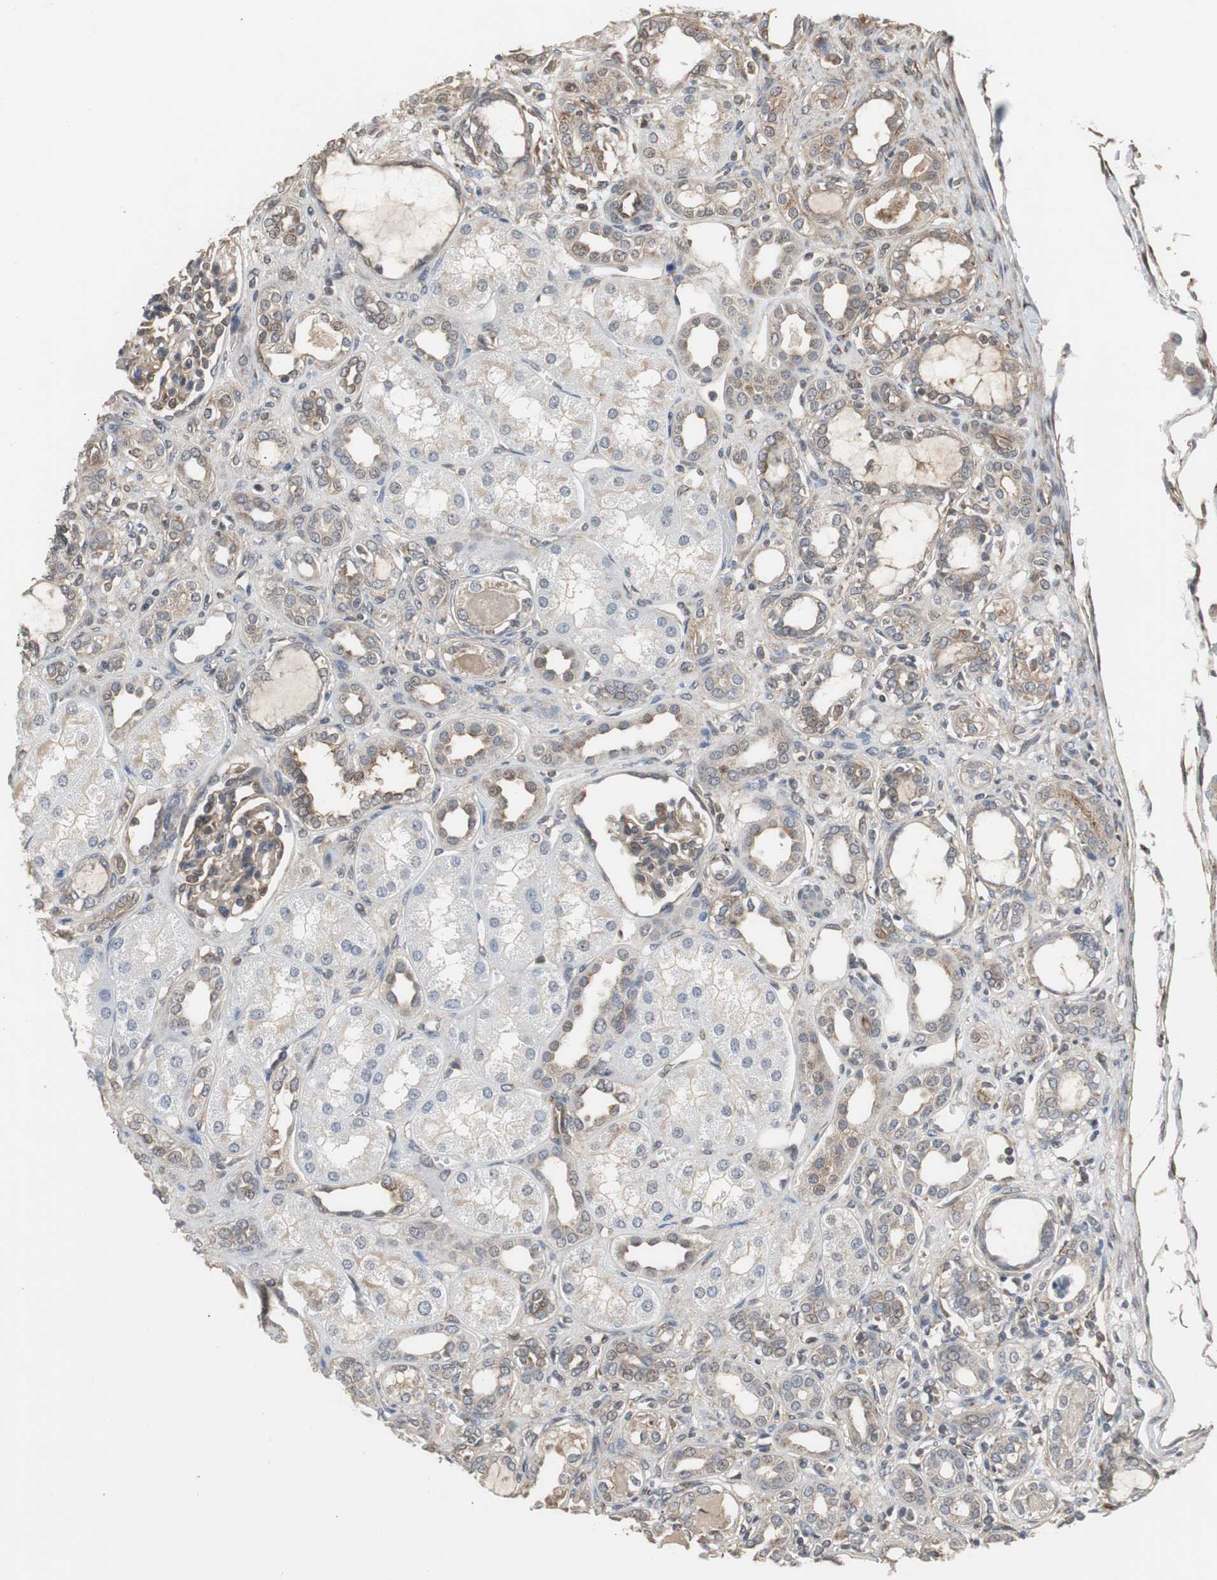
{"staining": {"intensity": "weak", "quantity": ">75%", "location": "cytoplasmic/membranous"}, "tissue": "kidney", "cell_type": "Cells in glomeruli", "image_type": "normal", "snomed": [{"axis": "morphology", "description": "Normal tissue, NOS"}, {"axis": "topography", "description": "Kidney"}], "caption": "Immunohistochemical staining of benign human kidney shows low levels of weak cytoplasmic/membranous staining in about >75% of cells in glomeruli.", "gene": "ATP2B2", "patient": {"sex": "male", "age": 7}}